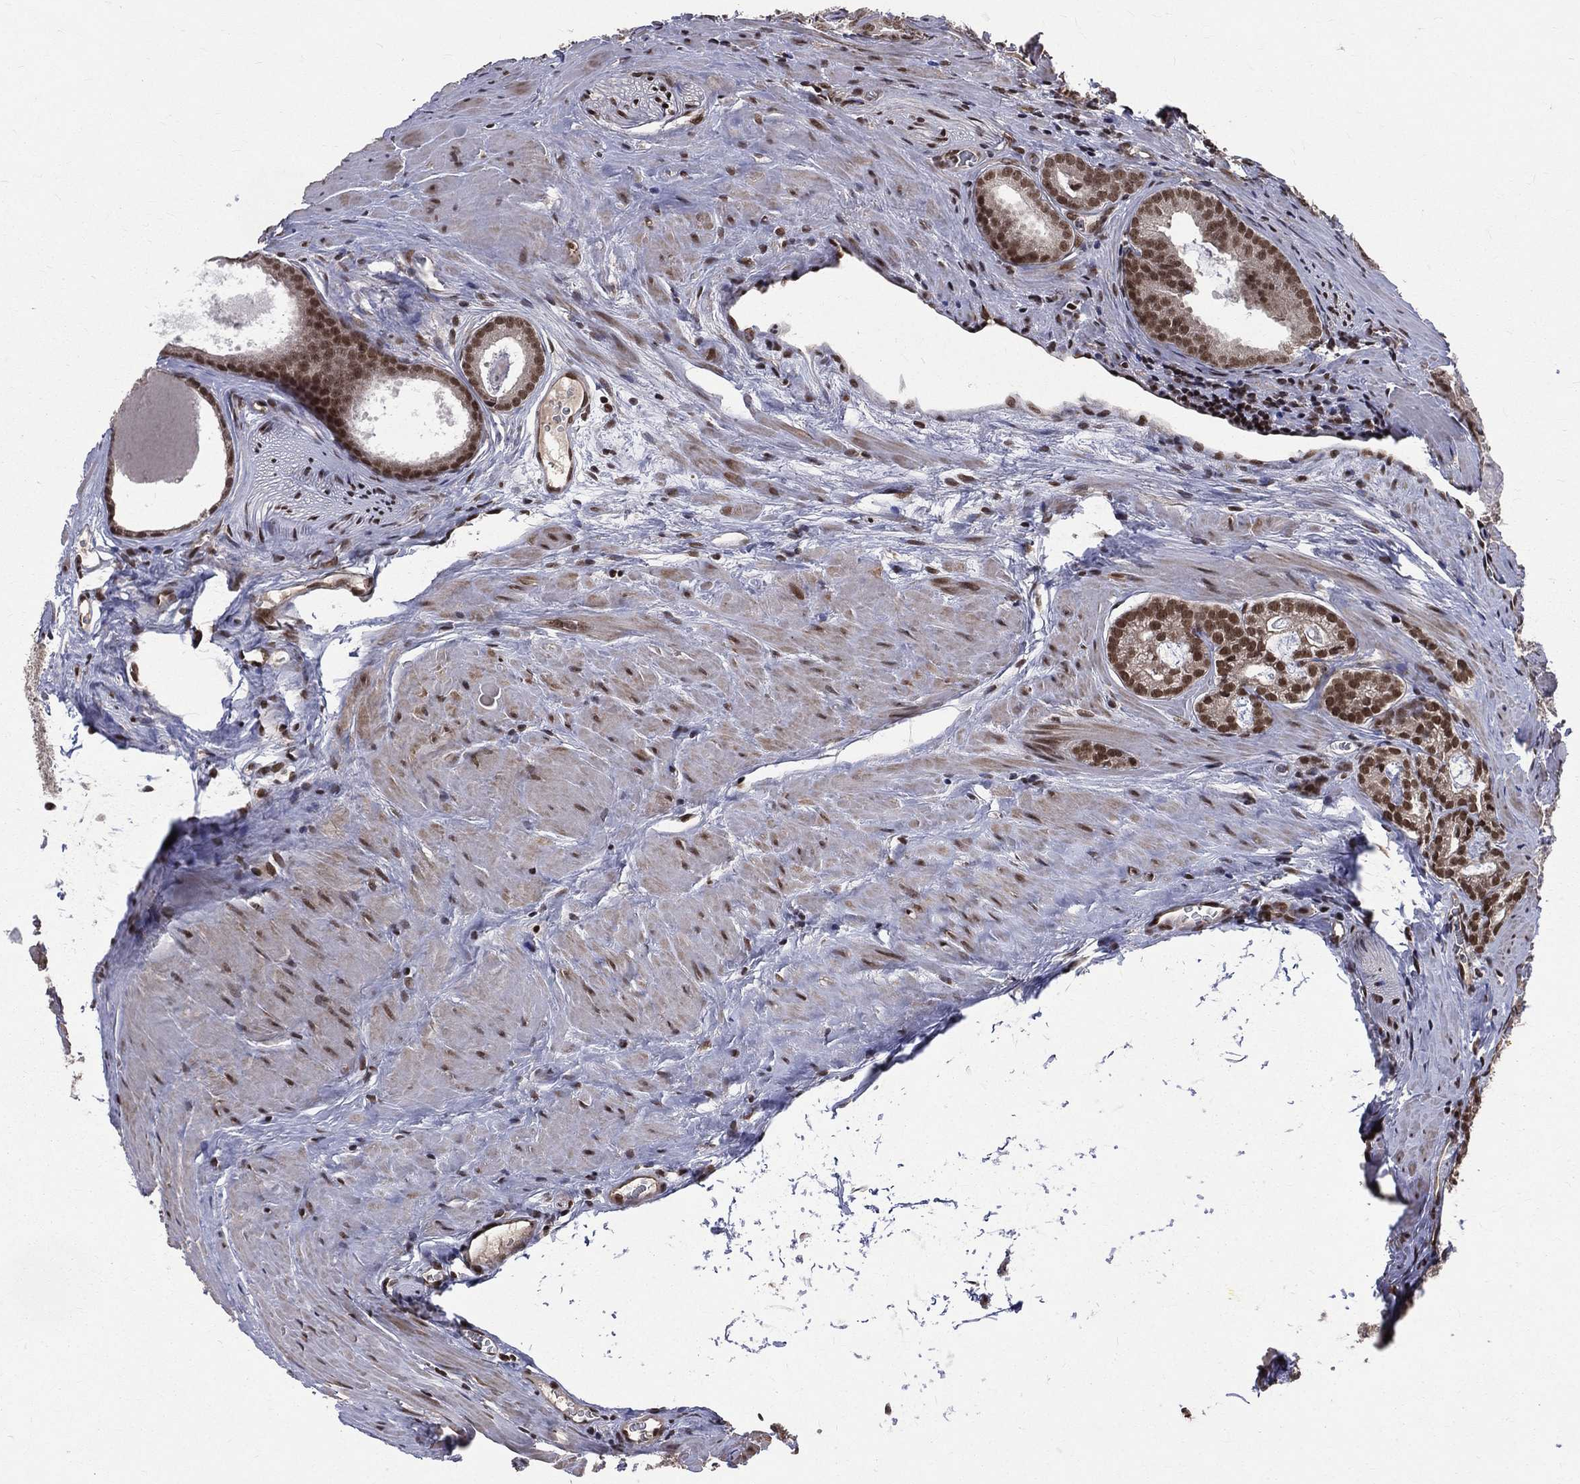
{"staining": {"intensity": "strong", "quantity": "<25%", "location": "nuclear"}, "tissue": "prostate cancer", "cell_type": "Tumor cells", "image_type": "cancer", "snomed": [{"axis": "morphology", "description": "Adenocarcinoma, NOS"}, {"axis": "topography", "description": "Prostate"}], "caption": "Human adenocarcinoma (prostate) stained for a protein (brown) reveals strong nuclear positive staining in about <25% of tumor cells.", "gene": "SMC3", "patient": {"sex": "male", "age": 61}}